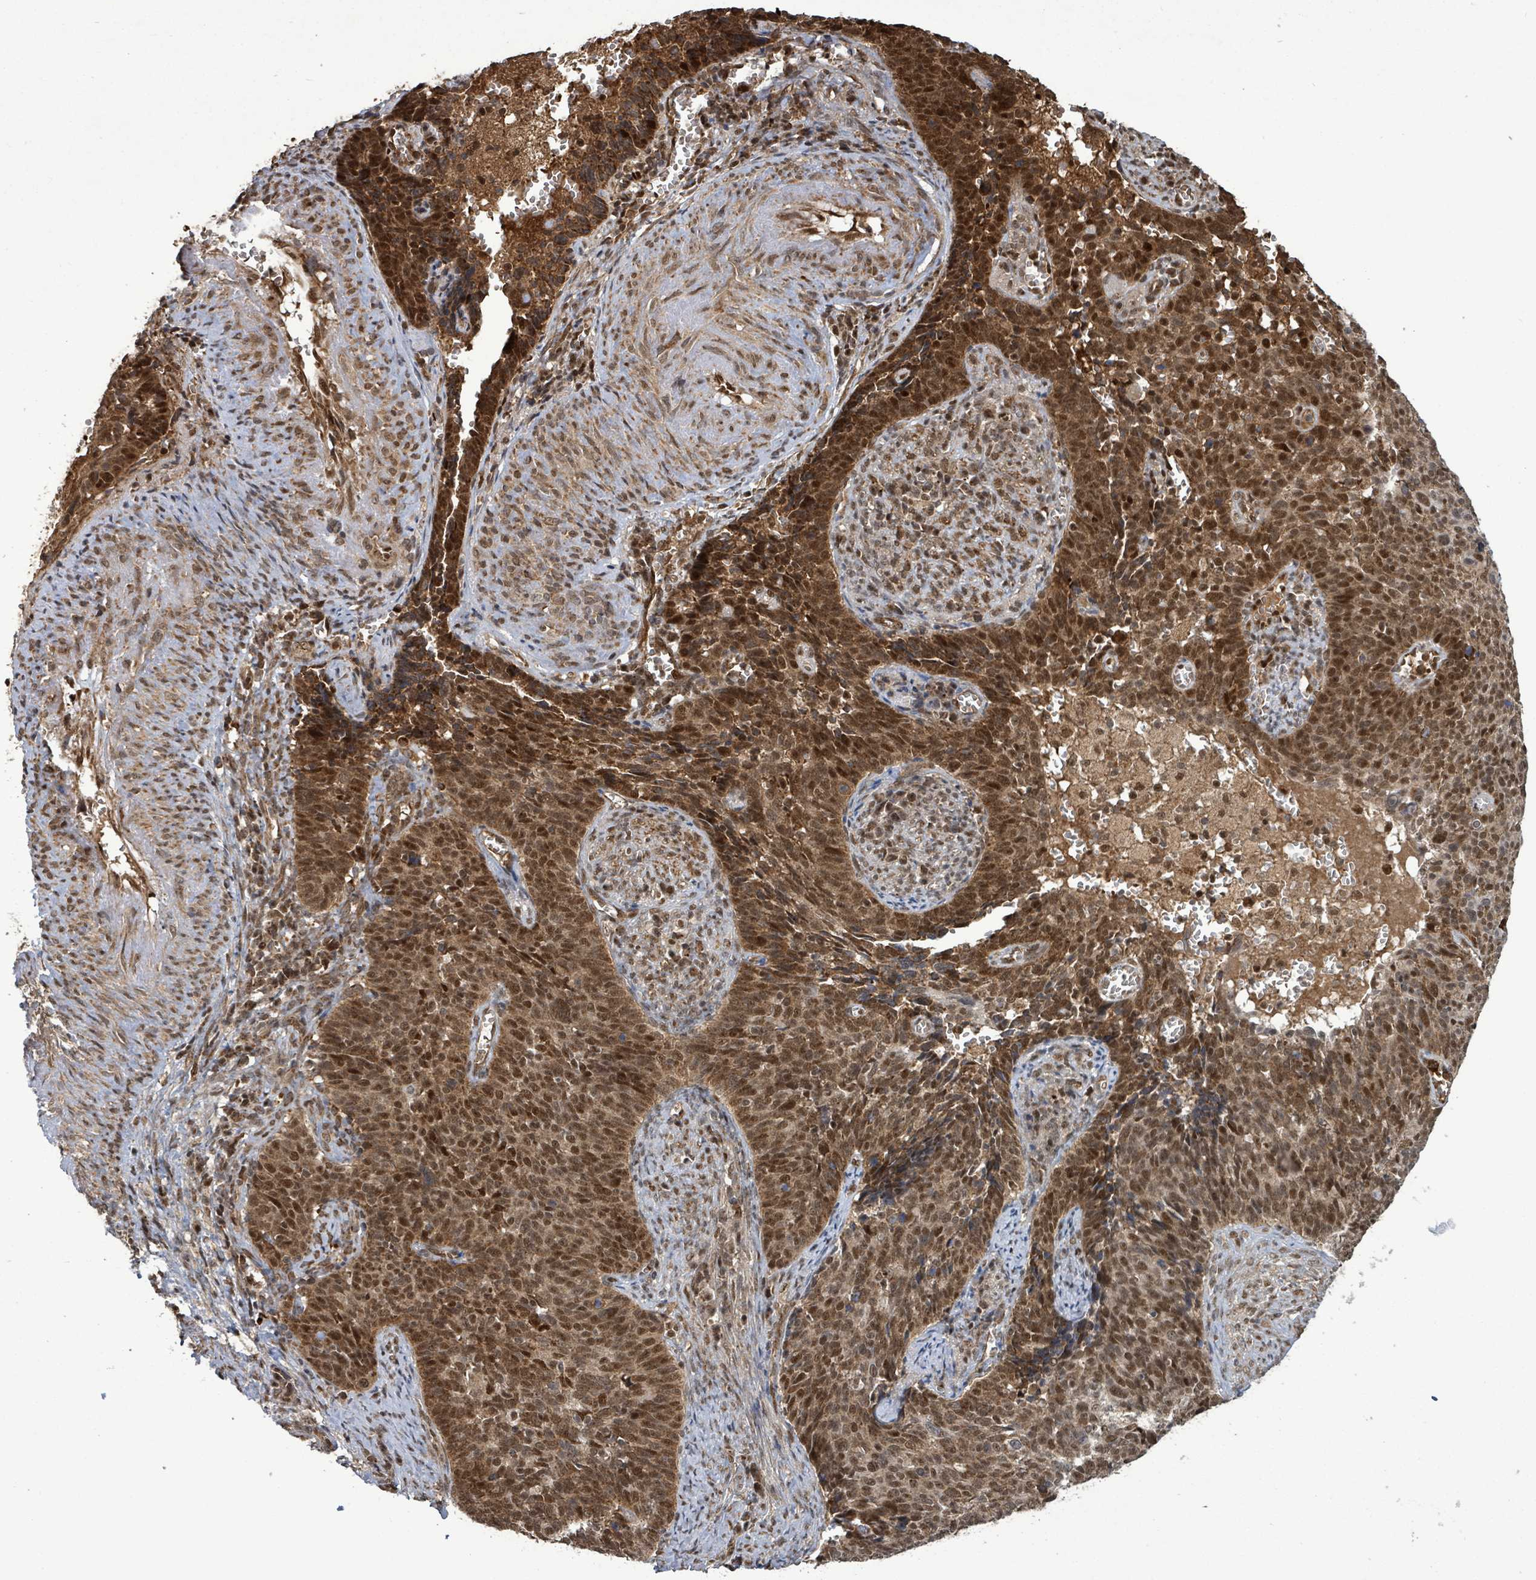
{"staining": {"intensity": "moderate", "quantity": ">75%", "location": "nuclear"}, "tissue": "cervical cancer", "cell_type": "Tumor cells", "image_type": "cancer", "snomed": [{"axis": "morphology", "description": "Normal tissue, NOS"}, {"axis": "morphology", "description": "Squamous cell carcinoma, NOS"}, {"axis": "topography", "description": "Cervix"}], "caption": "Moderate nuclear expression is seen in about >75% of tumor cells in squamous cell carcinoma (cervical). (DAB IHC with brightfield microscopy, high magnification).", "gene": "PATZ1", "patient": {"sex": "female", "age": 39}}